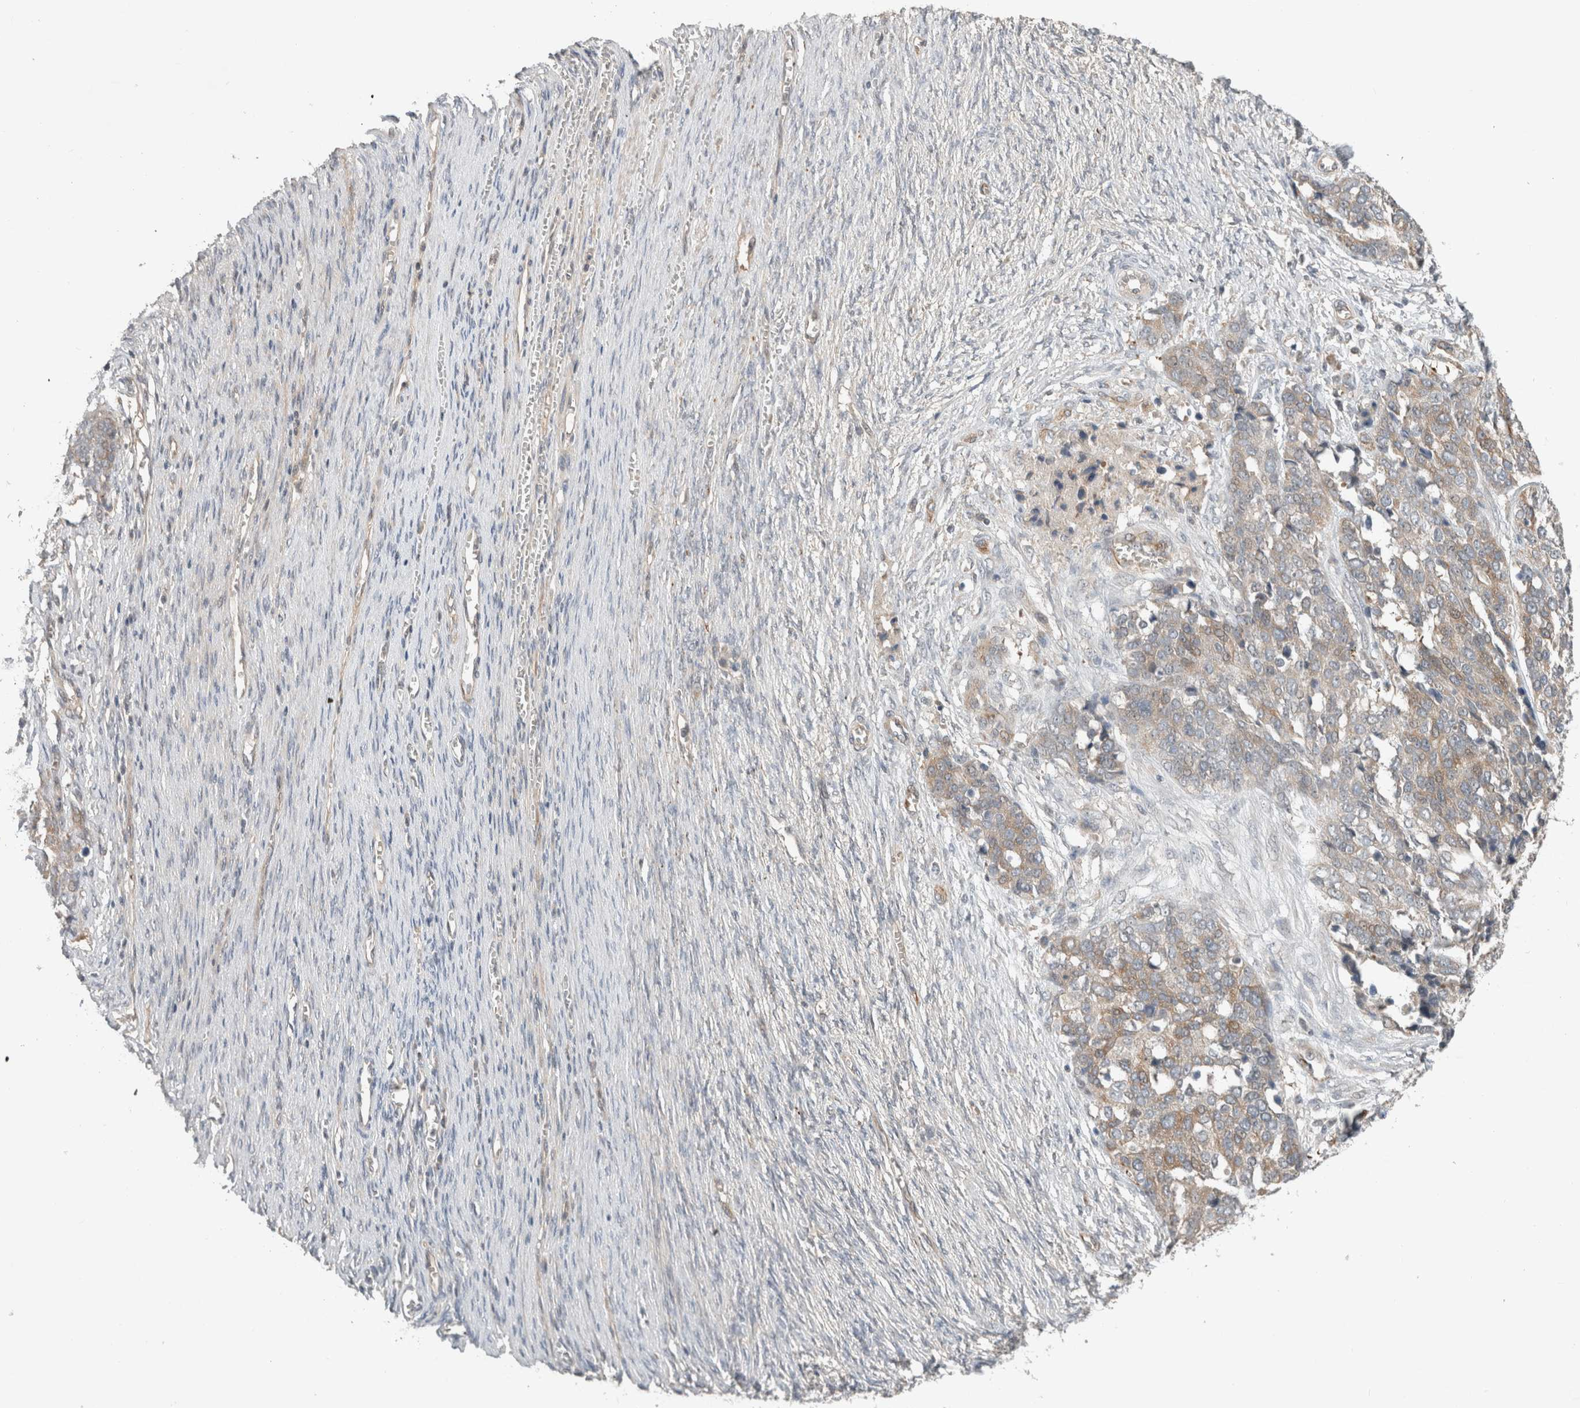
{"staining": {"intensity": "weak", "quantity": "<25%", "location": "cytoplasmic/membranous"}, "tissue": "ovarian cancer", "cell_type": "Tumor cells", "image_type": "cancer", "snomed": [{"axis": "morphology", "description": "Cystadenocarcinoma, serous, NOS"}, {"axis": "topography", "description": "Ovary"}], "caption": "IHC photomicrograph of ovarian cancer (serous cystadenocarcinoma) stained for a protein (brown), which shows no staining in tumor cells.", "gene": "ERCC6L2", "patient": {"sex": "female", "age": 44}}